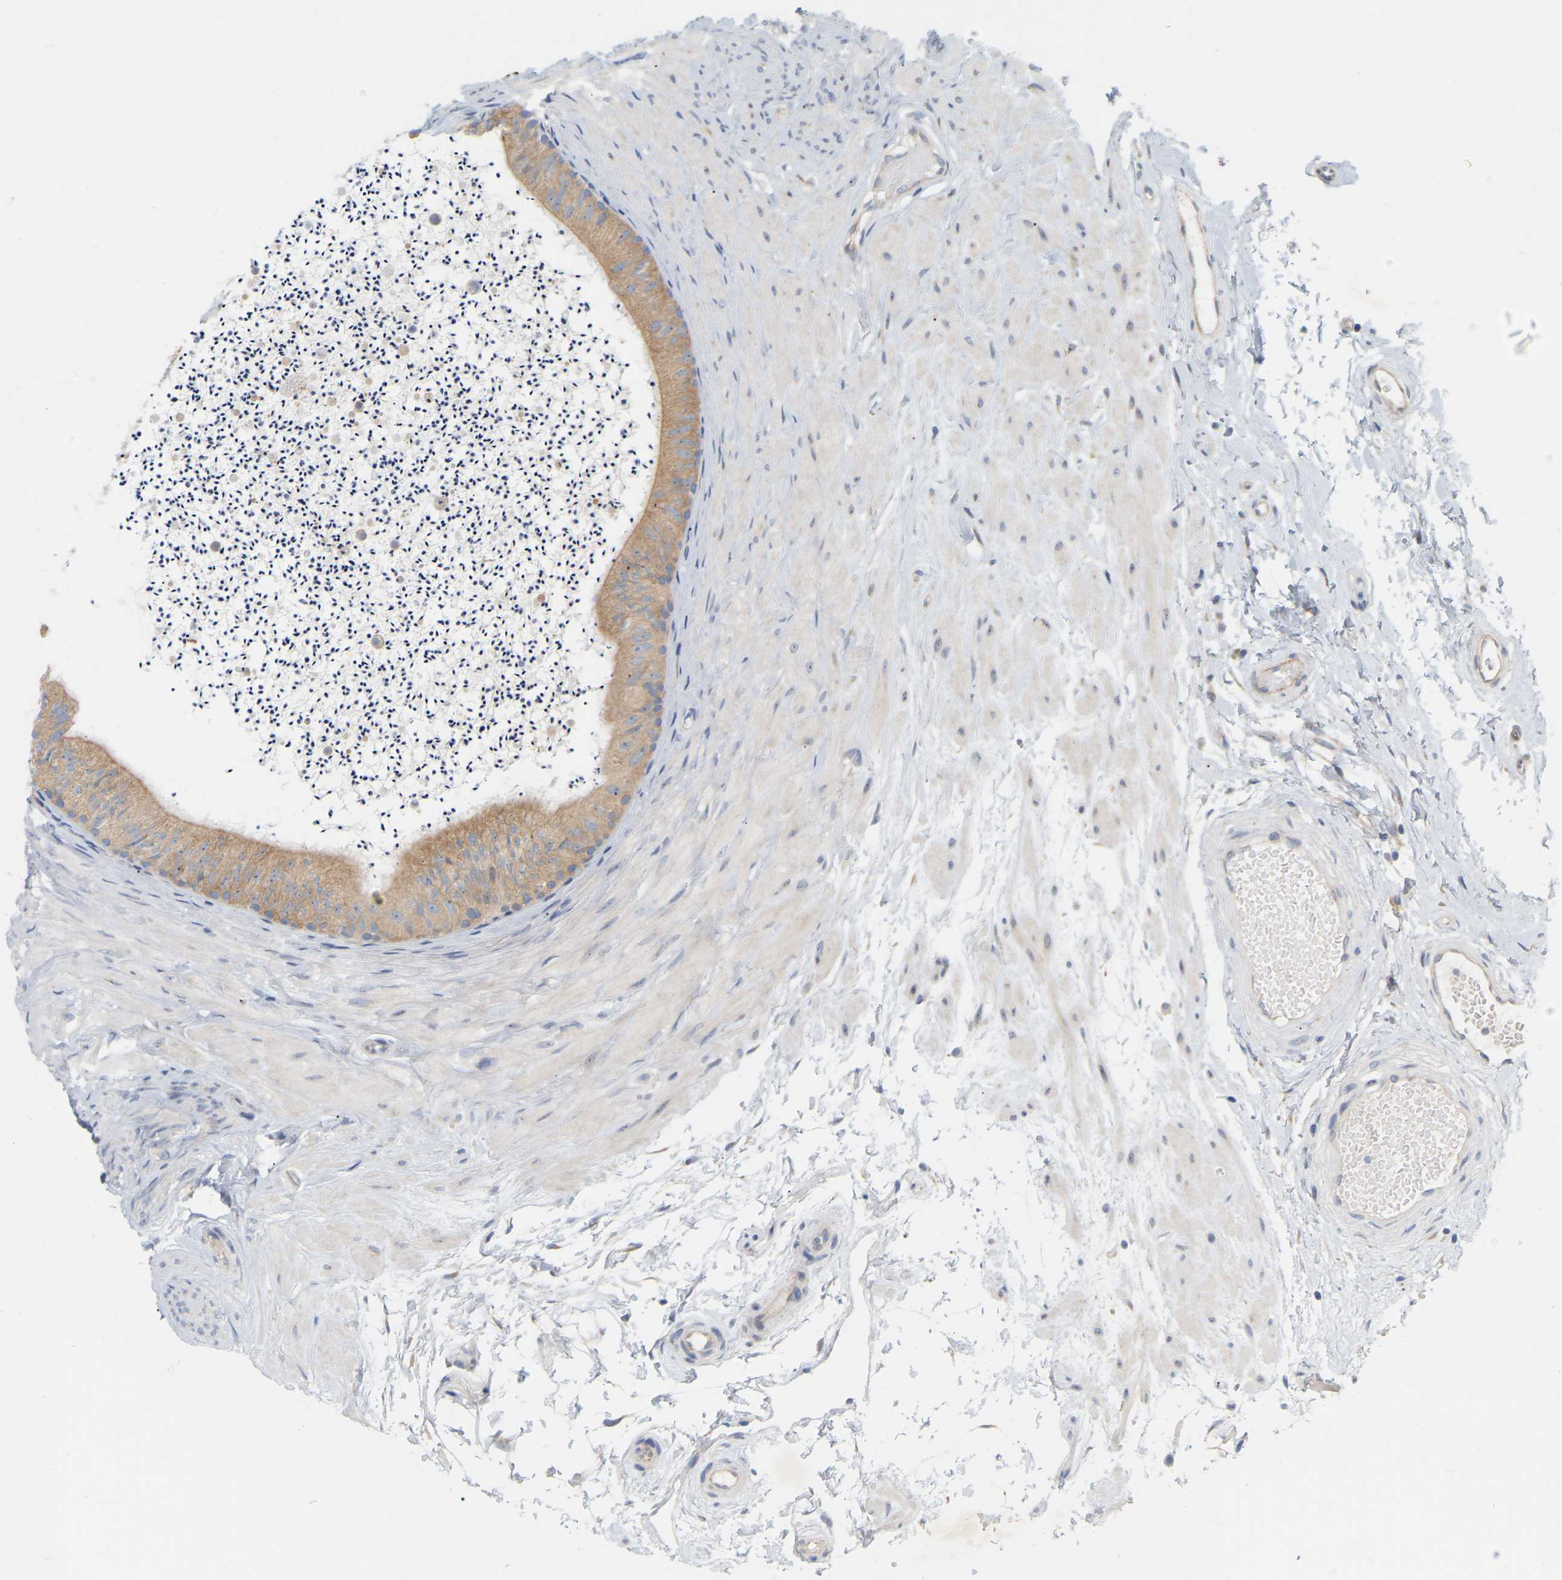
{"staining": {"intensity": "moderate", "quantity": ">75%", "location": "cytoplasmic/membranous,nuclear"}, "tissue": "epididymis", "cell_type": "Glandular cells", "image_type": "normal", "snomed": [{"axis": "morphology", "description": "Normal tissue, NOS"}, {"axis": "topography", "description": "Epididymis"}], "caption": "Immunohistochemical staining of benign epididymis reveals moderate cytoplasmic/membranous,nuclear protein positivity in about >75% of glandular cells.", "gene": "MINDY4", "patient": {"sex": "male", "age": 56}}